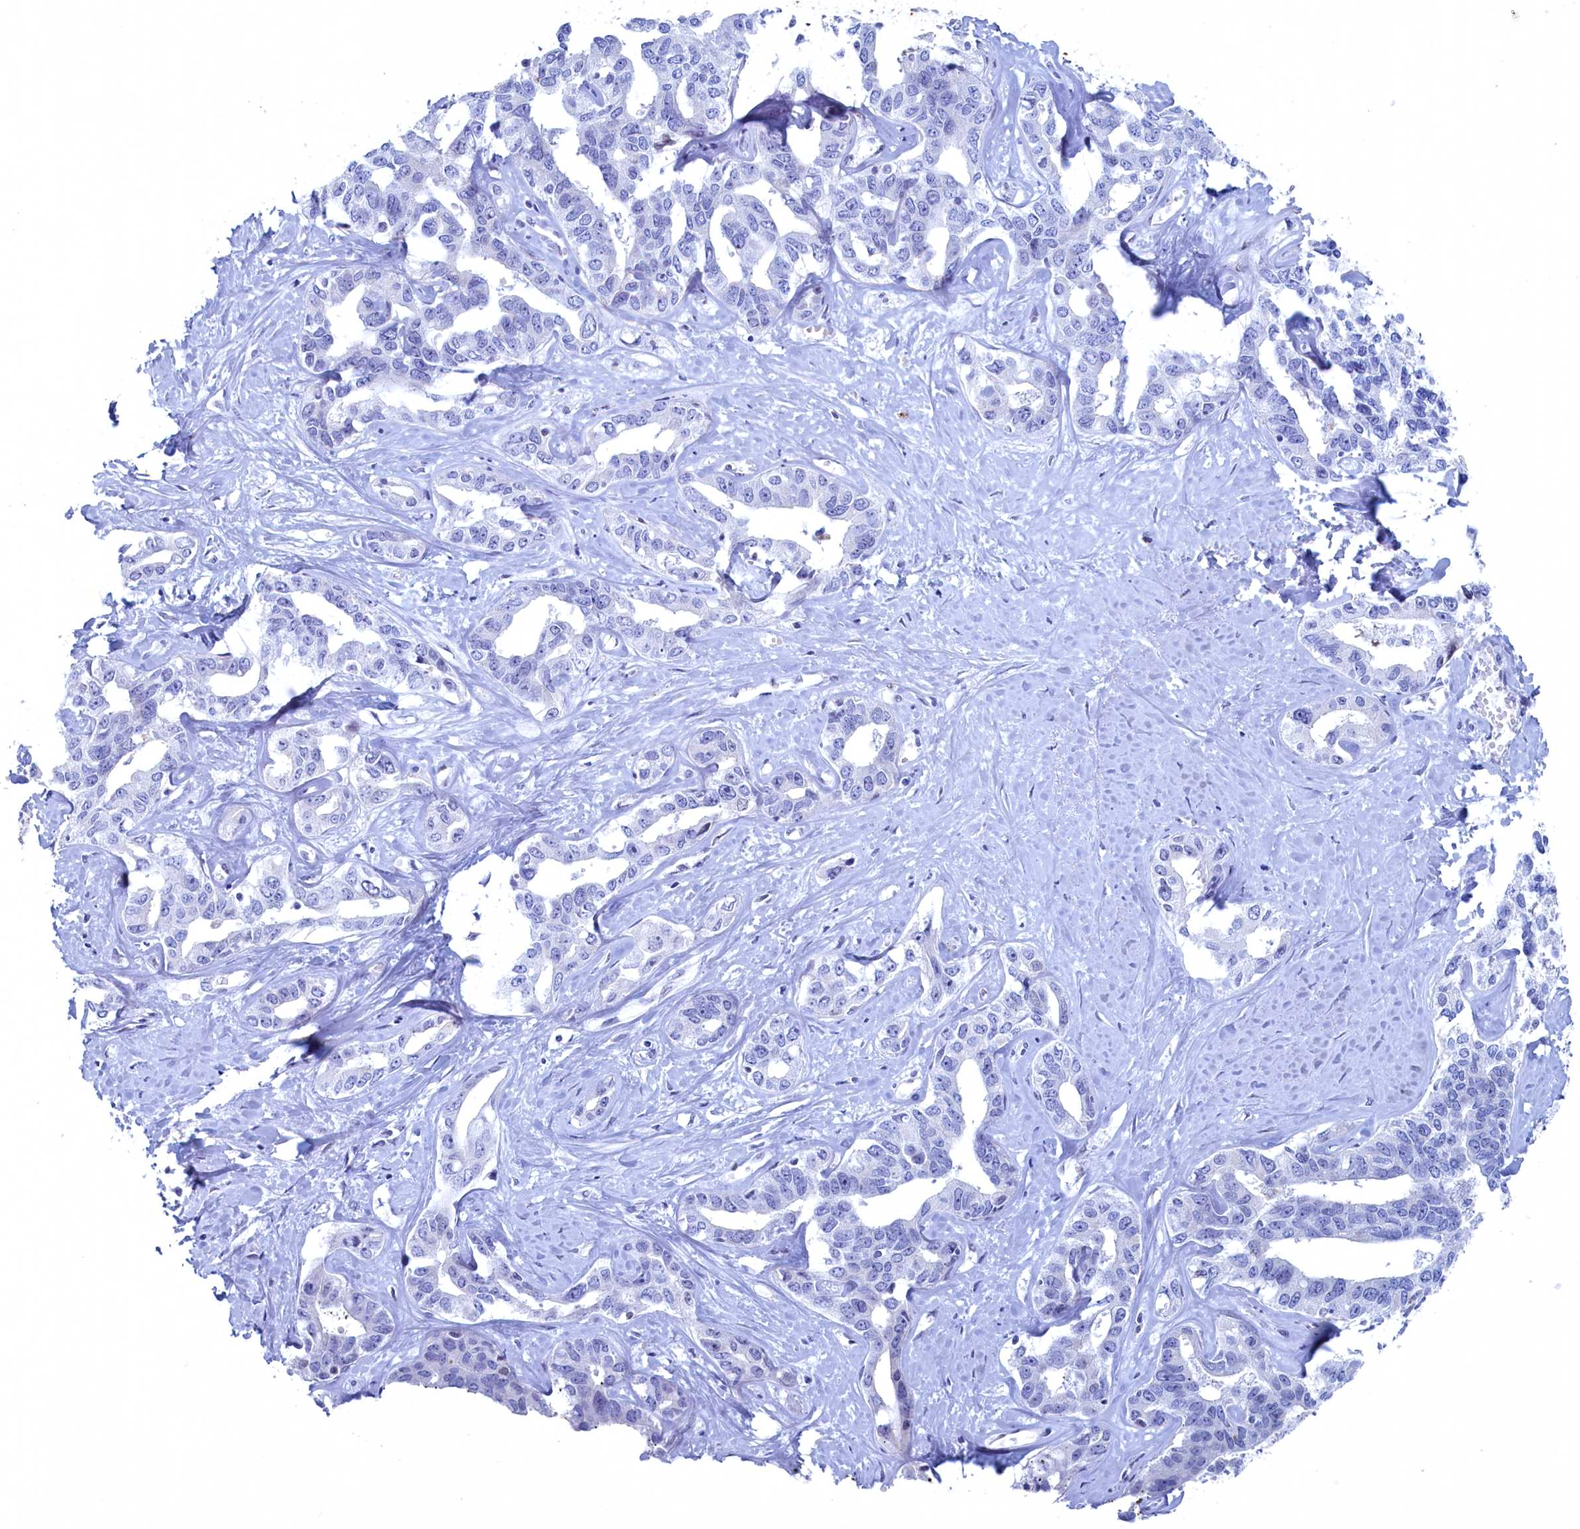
{"staining": {"intensity": "negative", "quantity": "none", "location": "none"}, "tissue": "liver cancer", "cell_type": "Tumor cells", "image_type": "cancer", "snomed": [{"axis": "morphology", "description": "Cholangiocarcinoma"}, {"axis": "topography", "description": "Liver"}], "caption": "Human liver cancer stained for a protein using immunohistochemistry (IHC) demonstrates no expression in tumor cells.", "gene": "WDR76", "patient": {"sex": "male", "age": 59}}